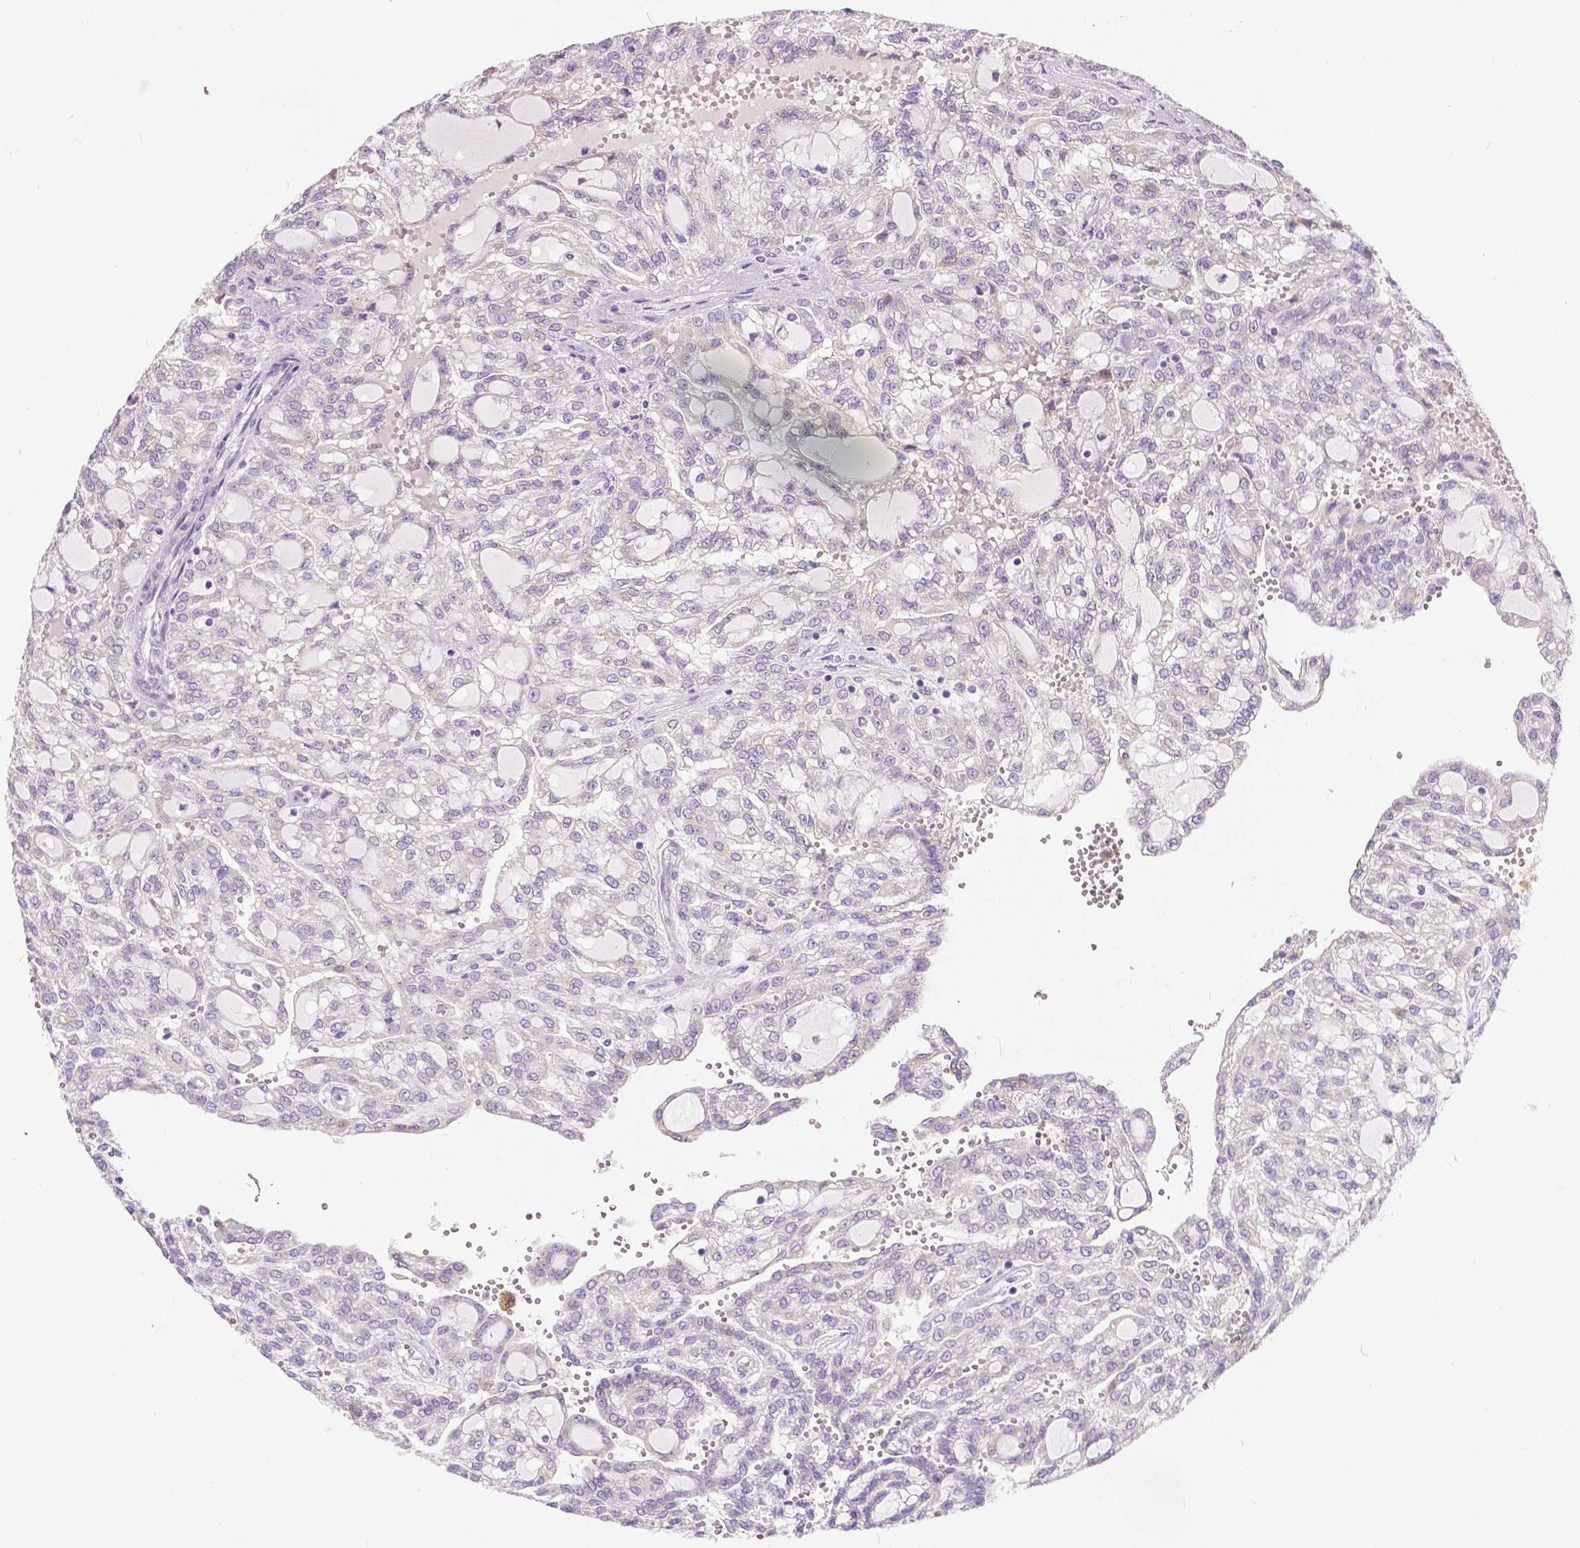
{"staining": {"intensity": "negative", "quantity": "none", "location": "none"}, "tissue": "renal cancer", "cell_type": "Tumor cells", "image_type": "cancer", "snomed": [{"axis": "morphology", "description": "Adenocarcinoma, NOS"}, {"axis": "topography", "description": "Kidney"}], "caption": "Immunohistochemistry histopathology image of neoplastic tissue: human renal adenocarcinoma stained with DAB displays no significant protein positivity in tumor cells.", "gene": "RNF186", "patient": {"sex": "male", "age": 63}}